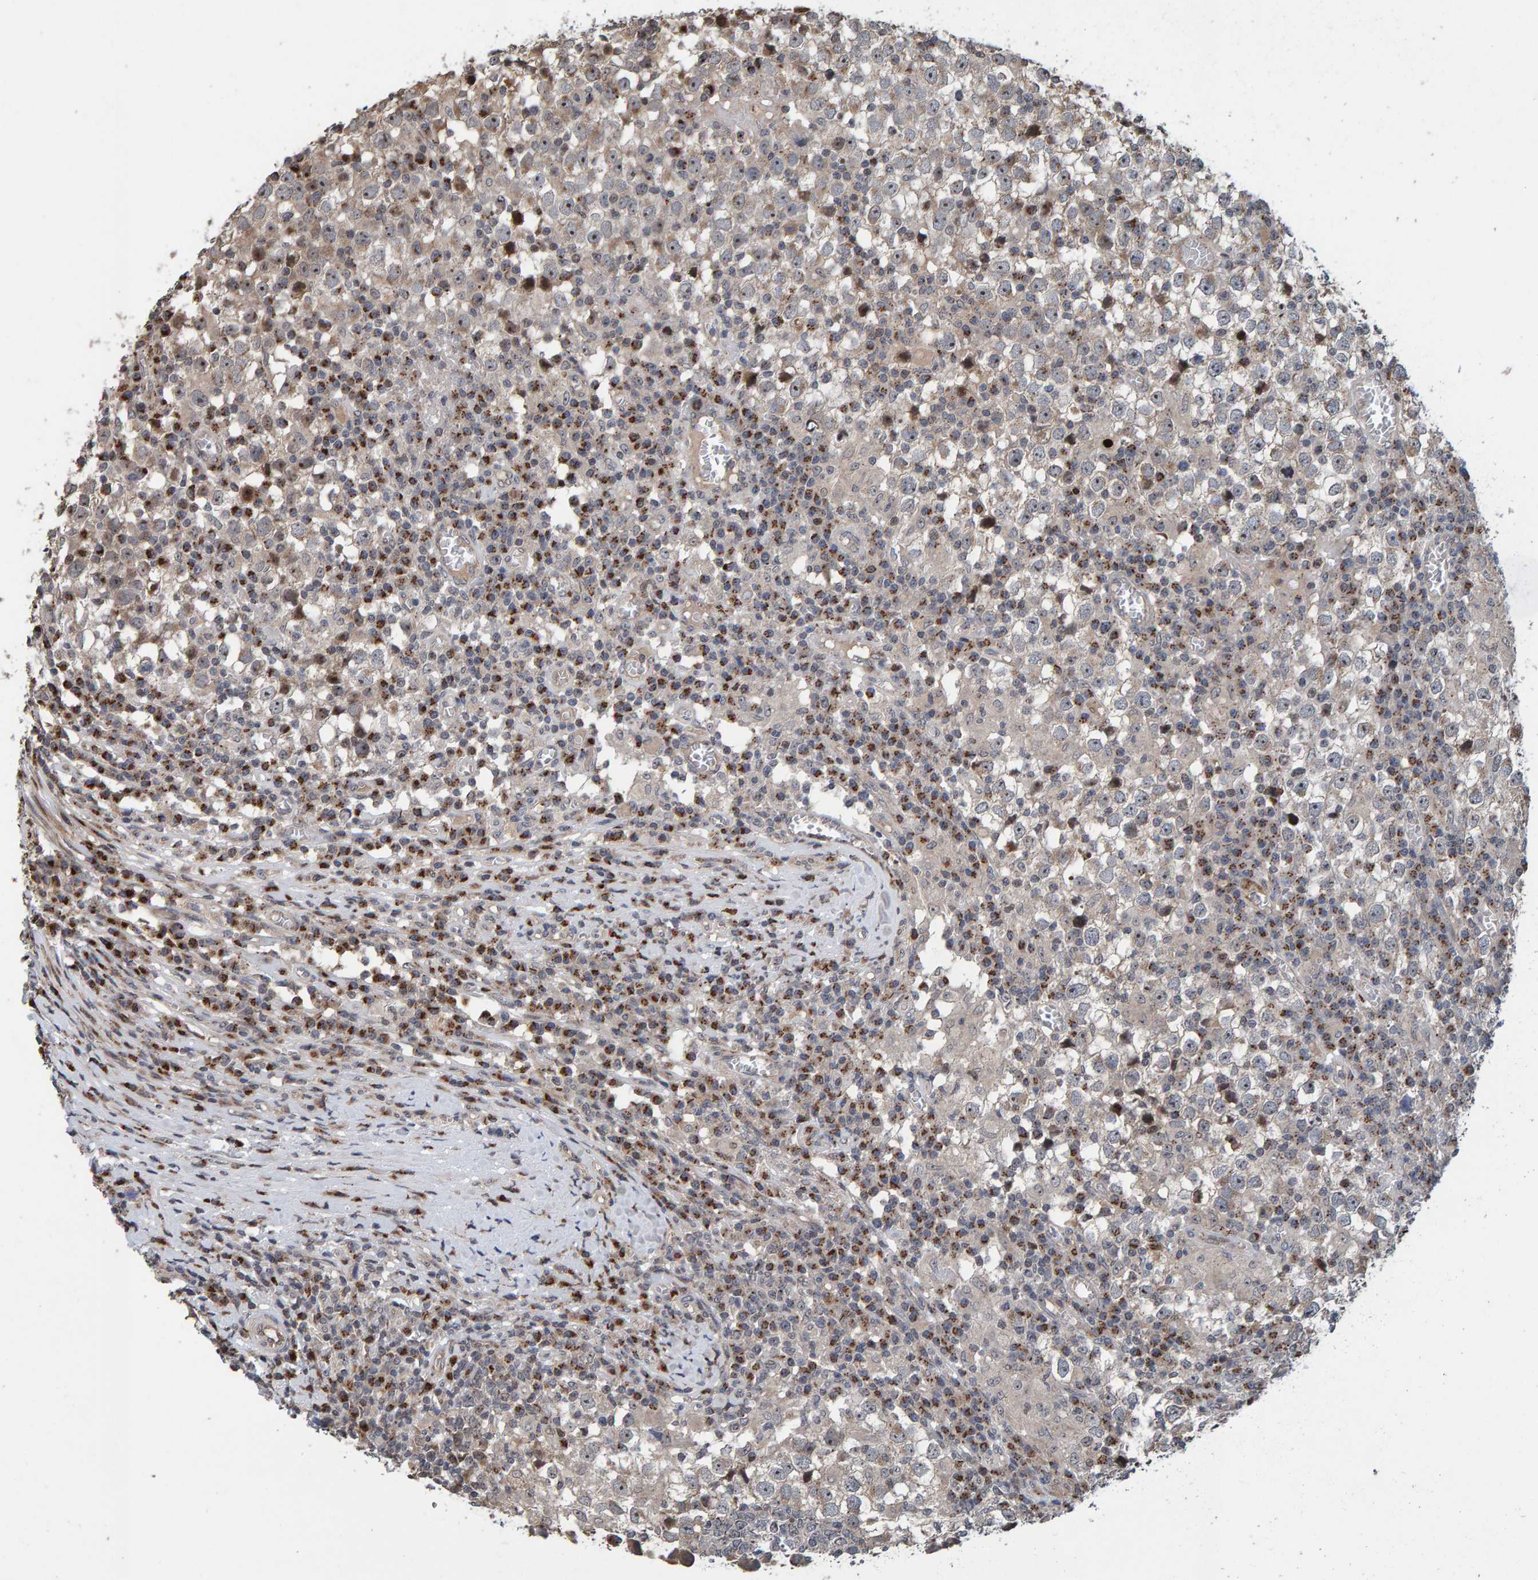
{"staining": {"intensity": "moderate", "quantity": "25%-75%", "location": "cytoplasmic/membranous,nuclear"}, "tissue": "testis cancer", "cell_type": "Tumor cells", "image_type": "cancer", "snomed": [{"axis": "morphology", "description": "Seminoma, NOS"}, {"axis": "topography", "description": "Testis"}], "caption": "Moderate cytoplasmic/membranous and nuclear positivity for a protein is appreciated in approximately 25%-75% of tumor cells of testis cancer (seminoma) using immunohistochemistry (IHC).", "gene": "CCDC25", "patient": {"sex": "male", "age": 65}}